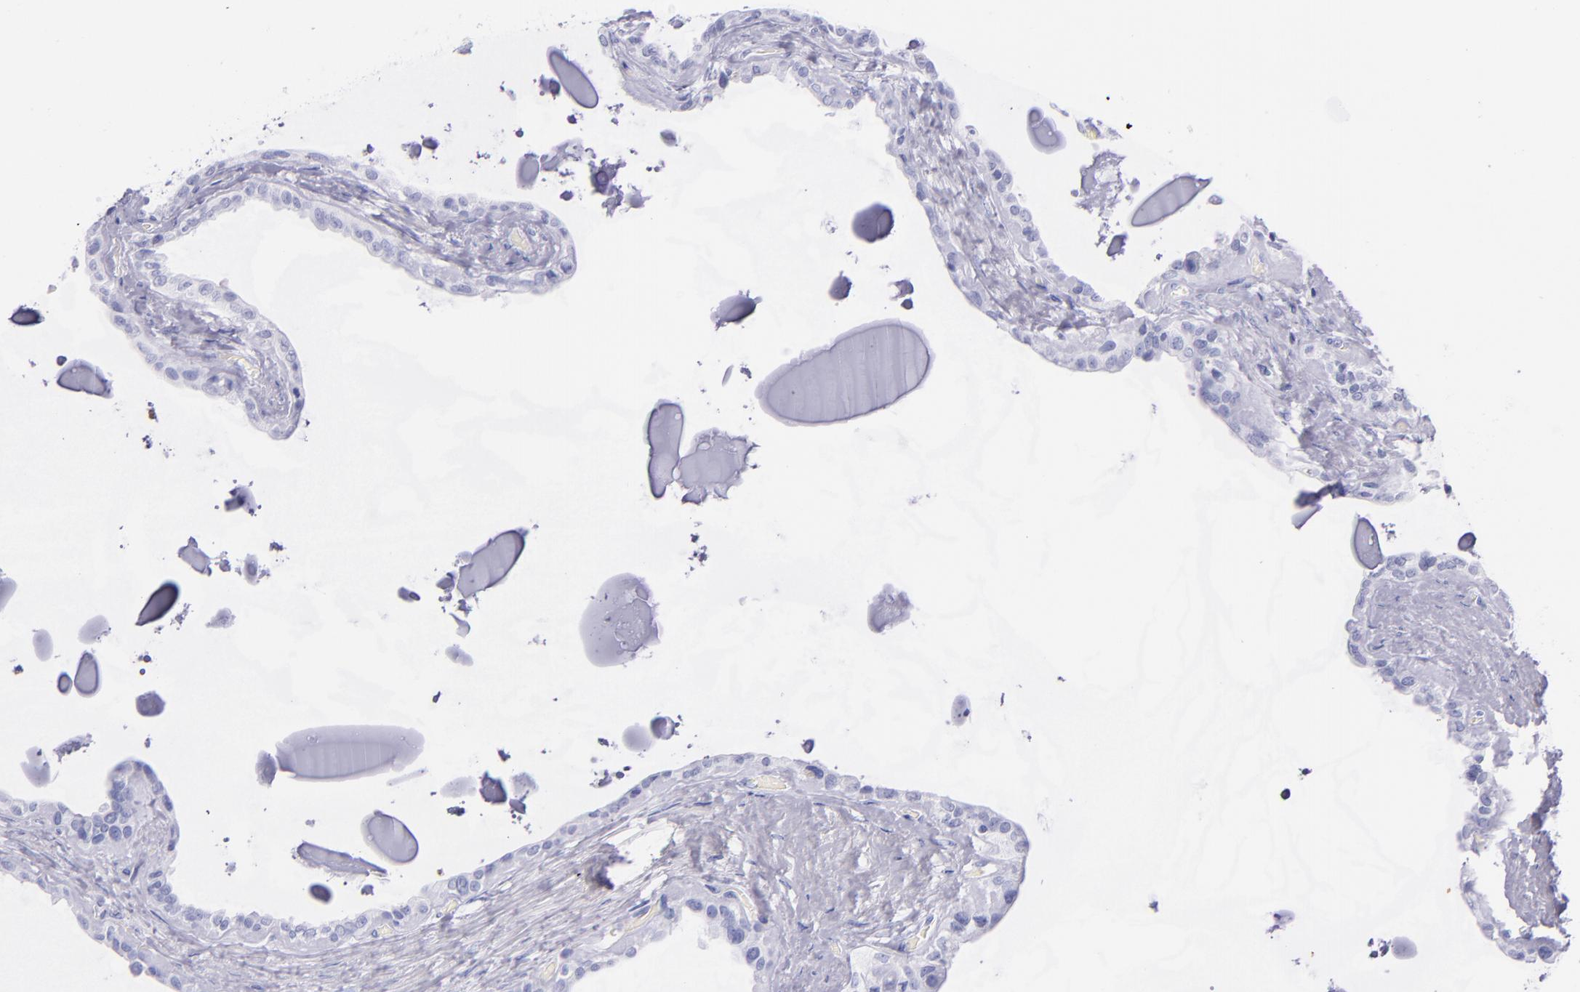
{"staining": {"intensity": "negative", "quantity": "none", "location": "none"}, "tissue": "seminal vesicle", "cell_type": "Glandular cells", "image_type": "normal", "snomed": [{"axis": "morphology", "description": "Normal tissue, NOS"}, {"axis": "morphology", "description": "Inflammation, NOS"}, {"axis": "topography", "description": "Urinary bladder"}, {"axis": "topography", "description": "Prostate"}, {"axis": "topography", "description": "Seminal veicle"}], "caption": "The histopathology image demonstrates no significant positivity in glandular cells of seminal vesicle.", "gene": "SFTPA2", "patient": {"sex": "male", "age": 82}}